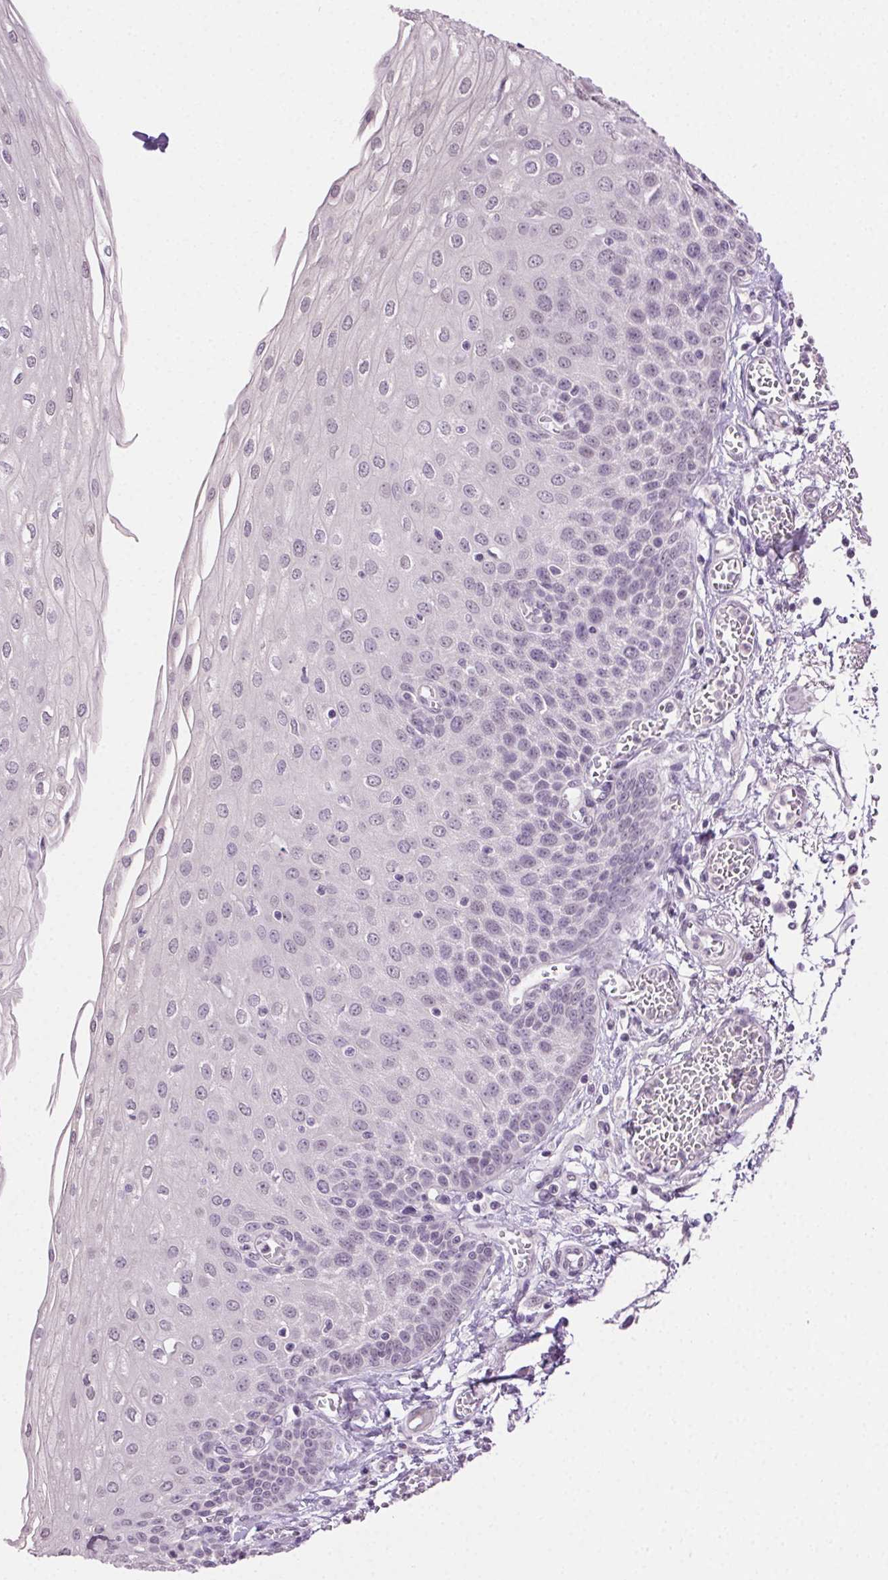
{"staining": {"intensity": "negative", "quantity": "none", "location": "none"}, "tissue": "esophagus", "cell_type": "Squamous epithelial cells", "image_type": "normal", "snomed": [{"axis": "morphology", "description": "Normal tissue, NOS"}, {"axis": "morphology", "description": "Adenocarcinoma, NOS"}, {"axis": "topography", "description": "Esophagus"}], "caption": "This is an immunohistochemistry image of benign human esophagus. There is no staining in squamous epithelial cells.", "gene": "CLDN10", "patient": {"sex": "male", "age": 81}}